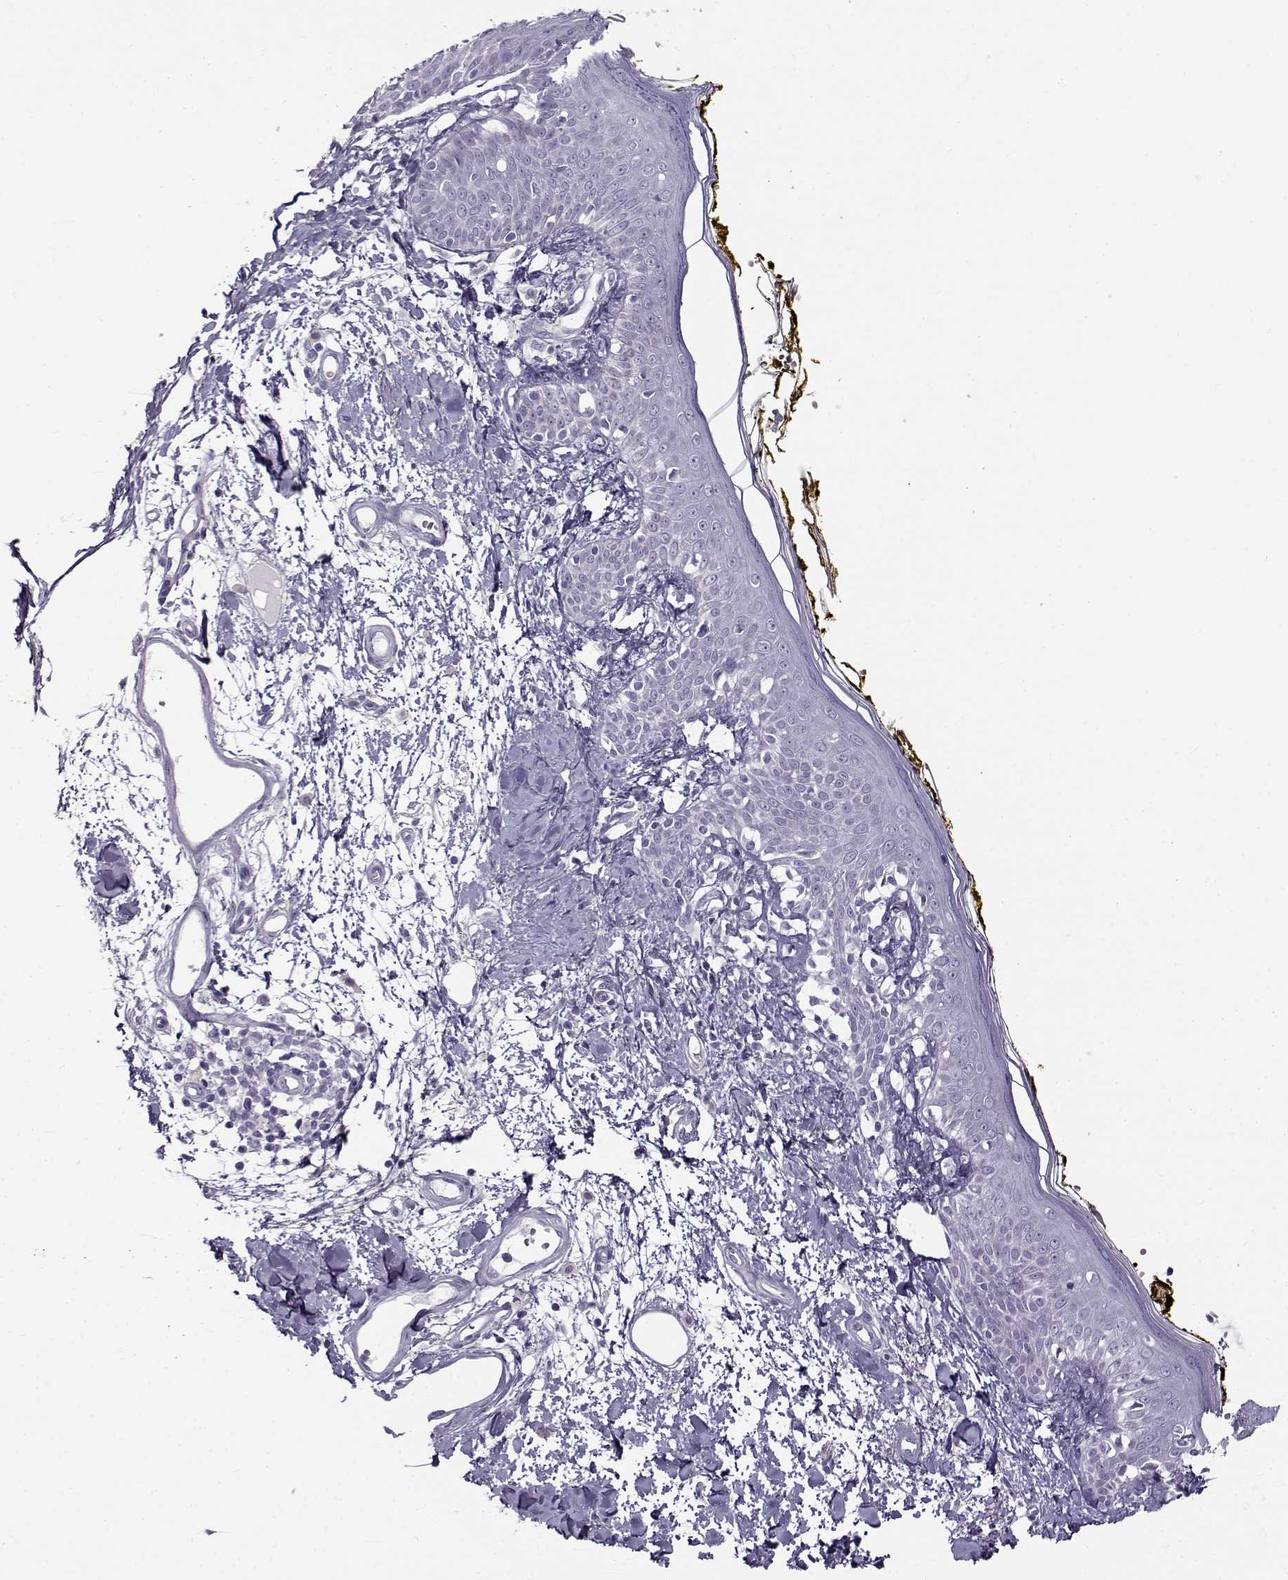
{"staining": {"intensity": "negative", "quantity": "none", "location": "none"}, "tissue": "skin", "cell_type": "Fibroblasts", "image_type": "normal", "snomed": [{"axis": "morphology", "description": "Normal tissue, NOS"}, {"axis": "topography", "description": "Skin"}], "caption": "DAB (3,3'-diaminobenzidine) immunohistochemical staining of benign human skin shows no significant positivity in fibroblasts. (Brightfield microscopy of DAB immunohistochemistry at high magnification).", "gene": "GTSF1L", "patient": {"sex": "male", "age": 76}}